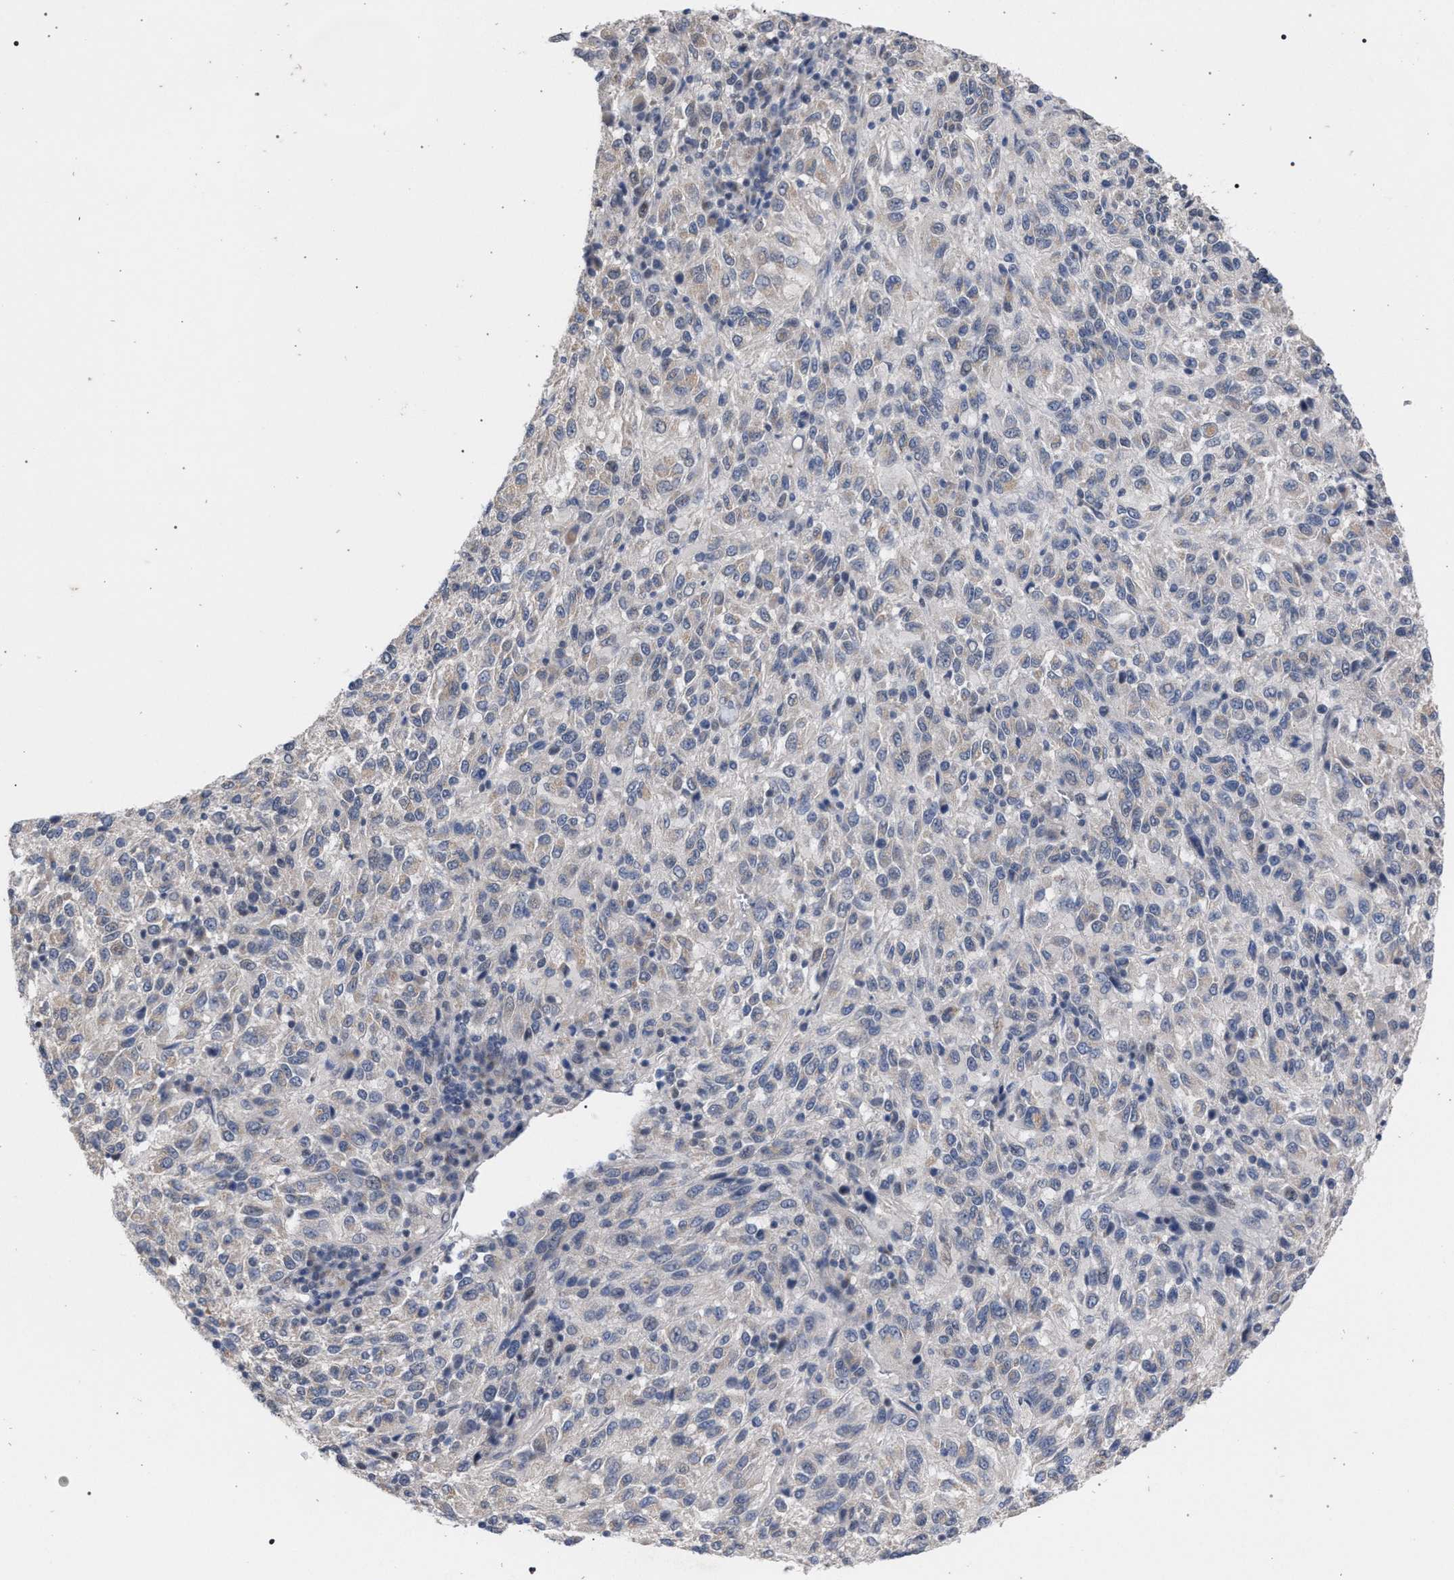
{"staining": {"intensity": "negative", "quantity": "none", "location": "none"}, "tissue": "melanoma", "cell_type": "Tumor cells", "image_type": "cancer", "snomed": [{"axis": "morphology", "description": "Malignant melanoma, Metastatic site"}, {"axis": "topography", "description": "Lung"}], "caption": "Immunohistochemical staining of melanoma displays no significant staining in tumor cells. (DAB (3,3'-diaminobenzidine) immunohistochemistry visualized using brightfield microscopy, high magnification).", "gene": "GOLGA2", "patient": {"sex": "male", "age": 64}}